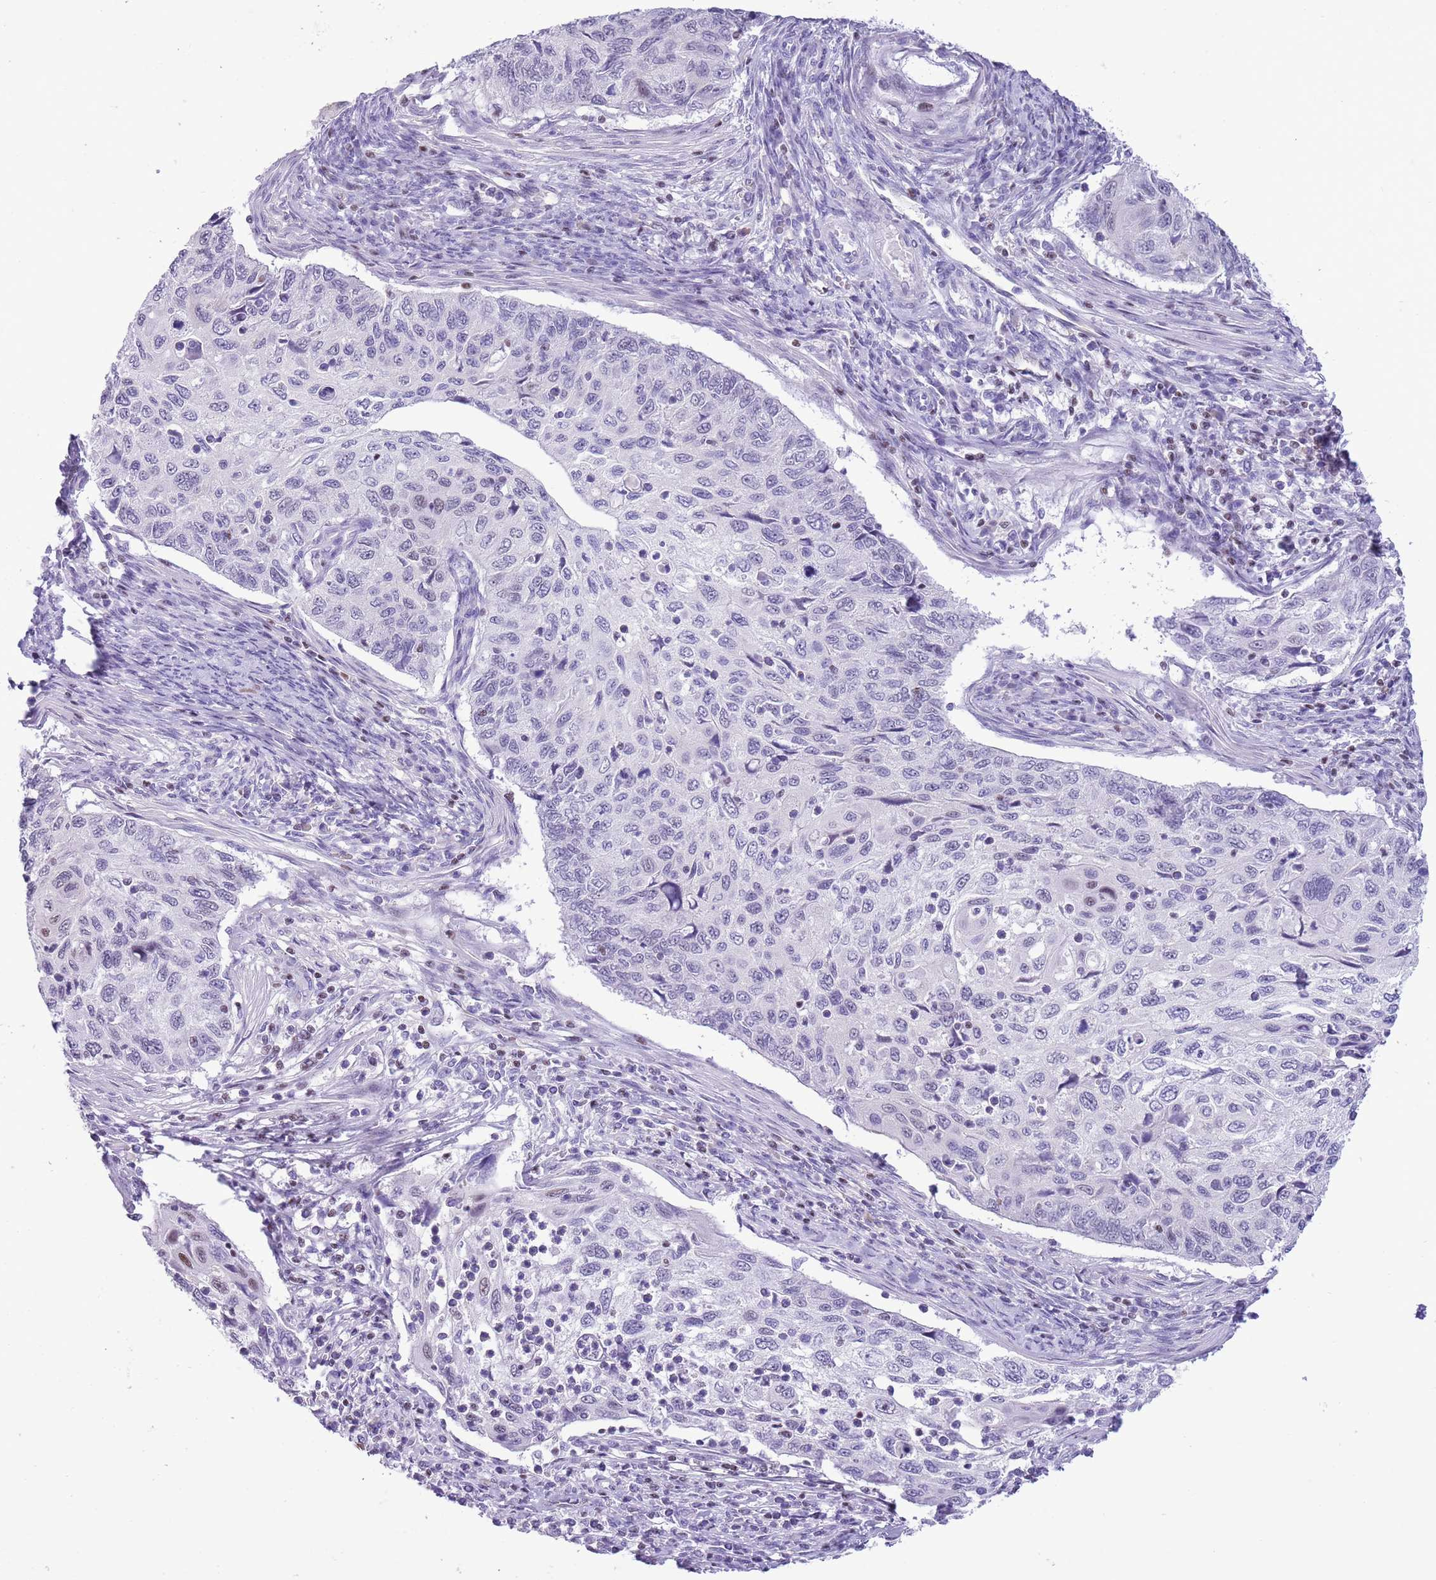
{"staining": {"intensity": "negative", "quantity": "none", "location": "none"}, "tissue": "cervical cancer", "cell_type": "Tumor cells", "image_type": "cancer", "snomed": [{"axis": "morphology", "description": "Squamous cell carcinoma, NOS"}, {"axis": "topography", "description": "Cervix"}], "caption": "DAB immunohistochemical staining of squamous cell carcinoma (cervical) demonstrates no significant staining in tumor cells.", "gene": "BCL11B", "patient": {"sex": "female", "age": 70}}